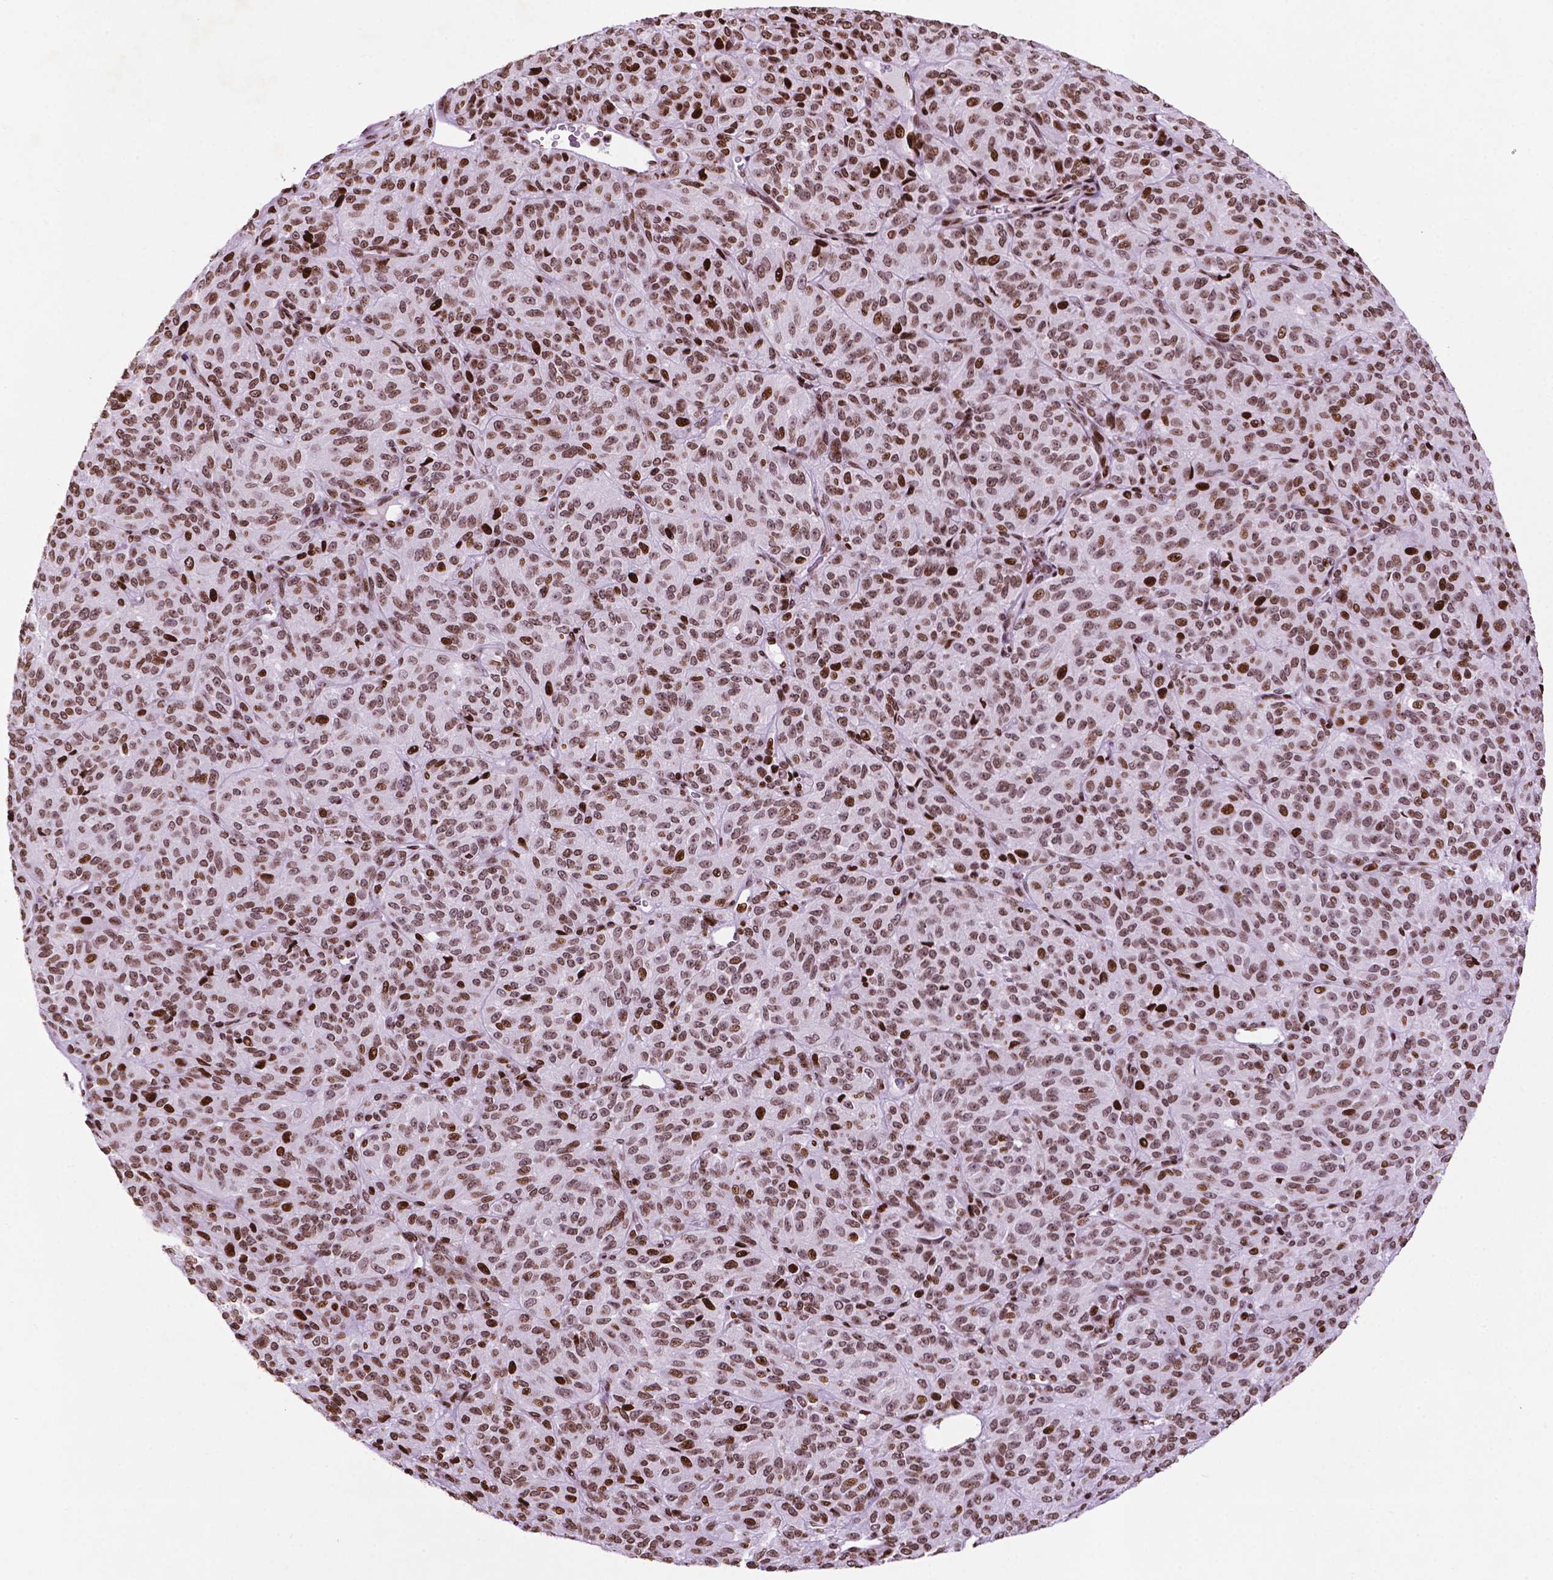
{"staining": {"intensity": "moderate", "quantity": ">75%", "location": "nuclear"}, "tissue": "melanoma", "cell_type": "Tumor cells", "image_type": "cancer", "snomed": [{"axis": "morphology", "description": "Malignant melanoma, Metastatic site"}, {"axis": "topography", "description": "Brain"}], "caption": "Malignant melanoma (metastatic site) stained with a brown dye reveals moderate nuclear positive expression in about >75% of tumor cells.", "gene": "TMEM250", "patient": {"sex": "female", "age": 56}}